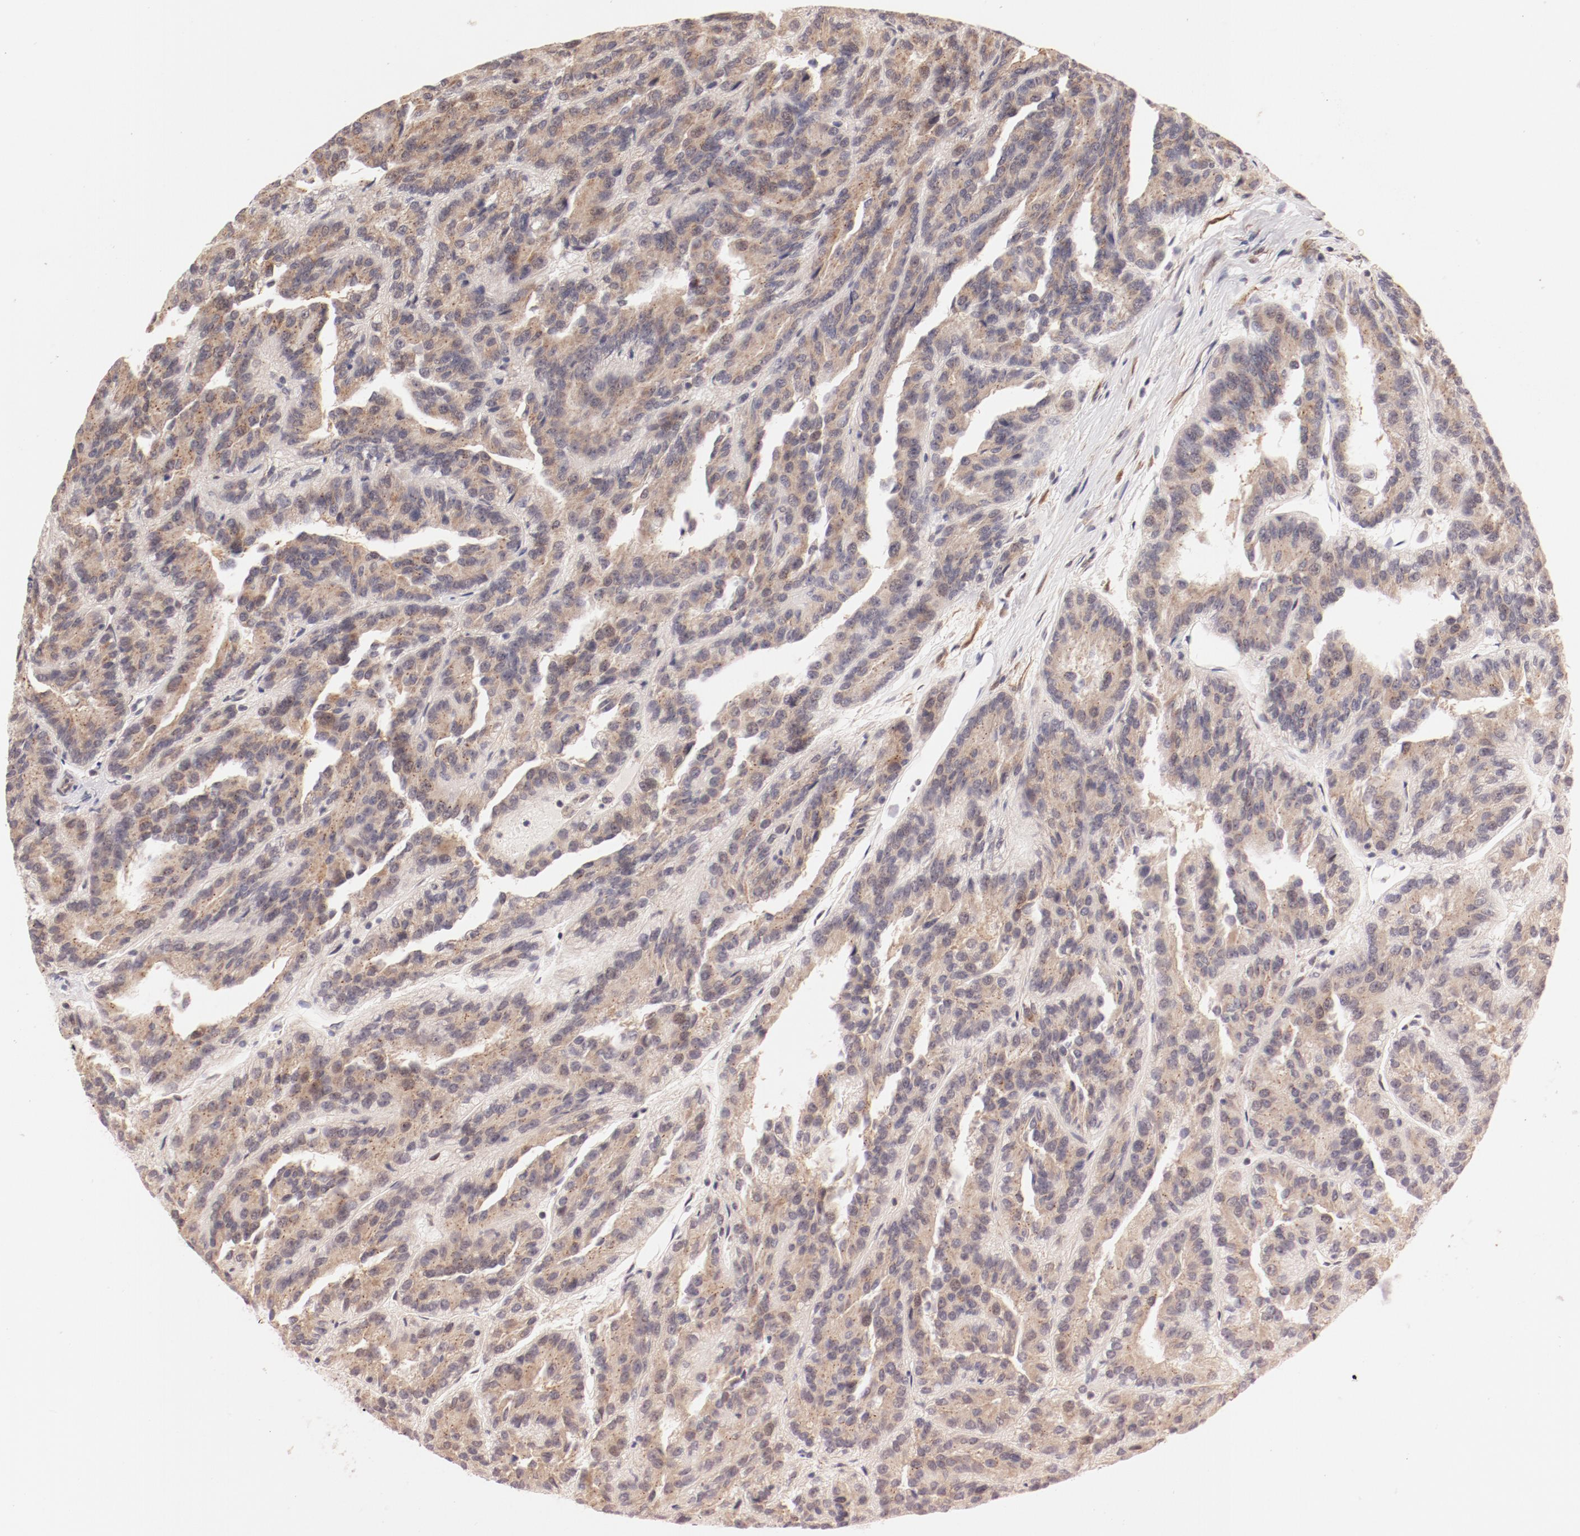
{"staining": {"intensity": "weak", "quantity": ">75%", "location": "cytoplasmic/membranous"}, "tissue": "renal cancer", "cell_type": "Tumor cells", "image_type": "cancer", "snomed": [{"axis": "morphology", "description": "Adenocarcinoma, NOS"}, {"axis": "topography", "description": "Kidney"}], "caption": "Protein staining of renal cancer (adenocarcinoma) tissue exhibits weak cytoplasmic/membranous positivity in about >75% of tumor cells. (IHC, brightfield microscopy, high magnification).", "gene": "RPL12", "patient": {"sex": "male", "age": 46}}